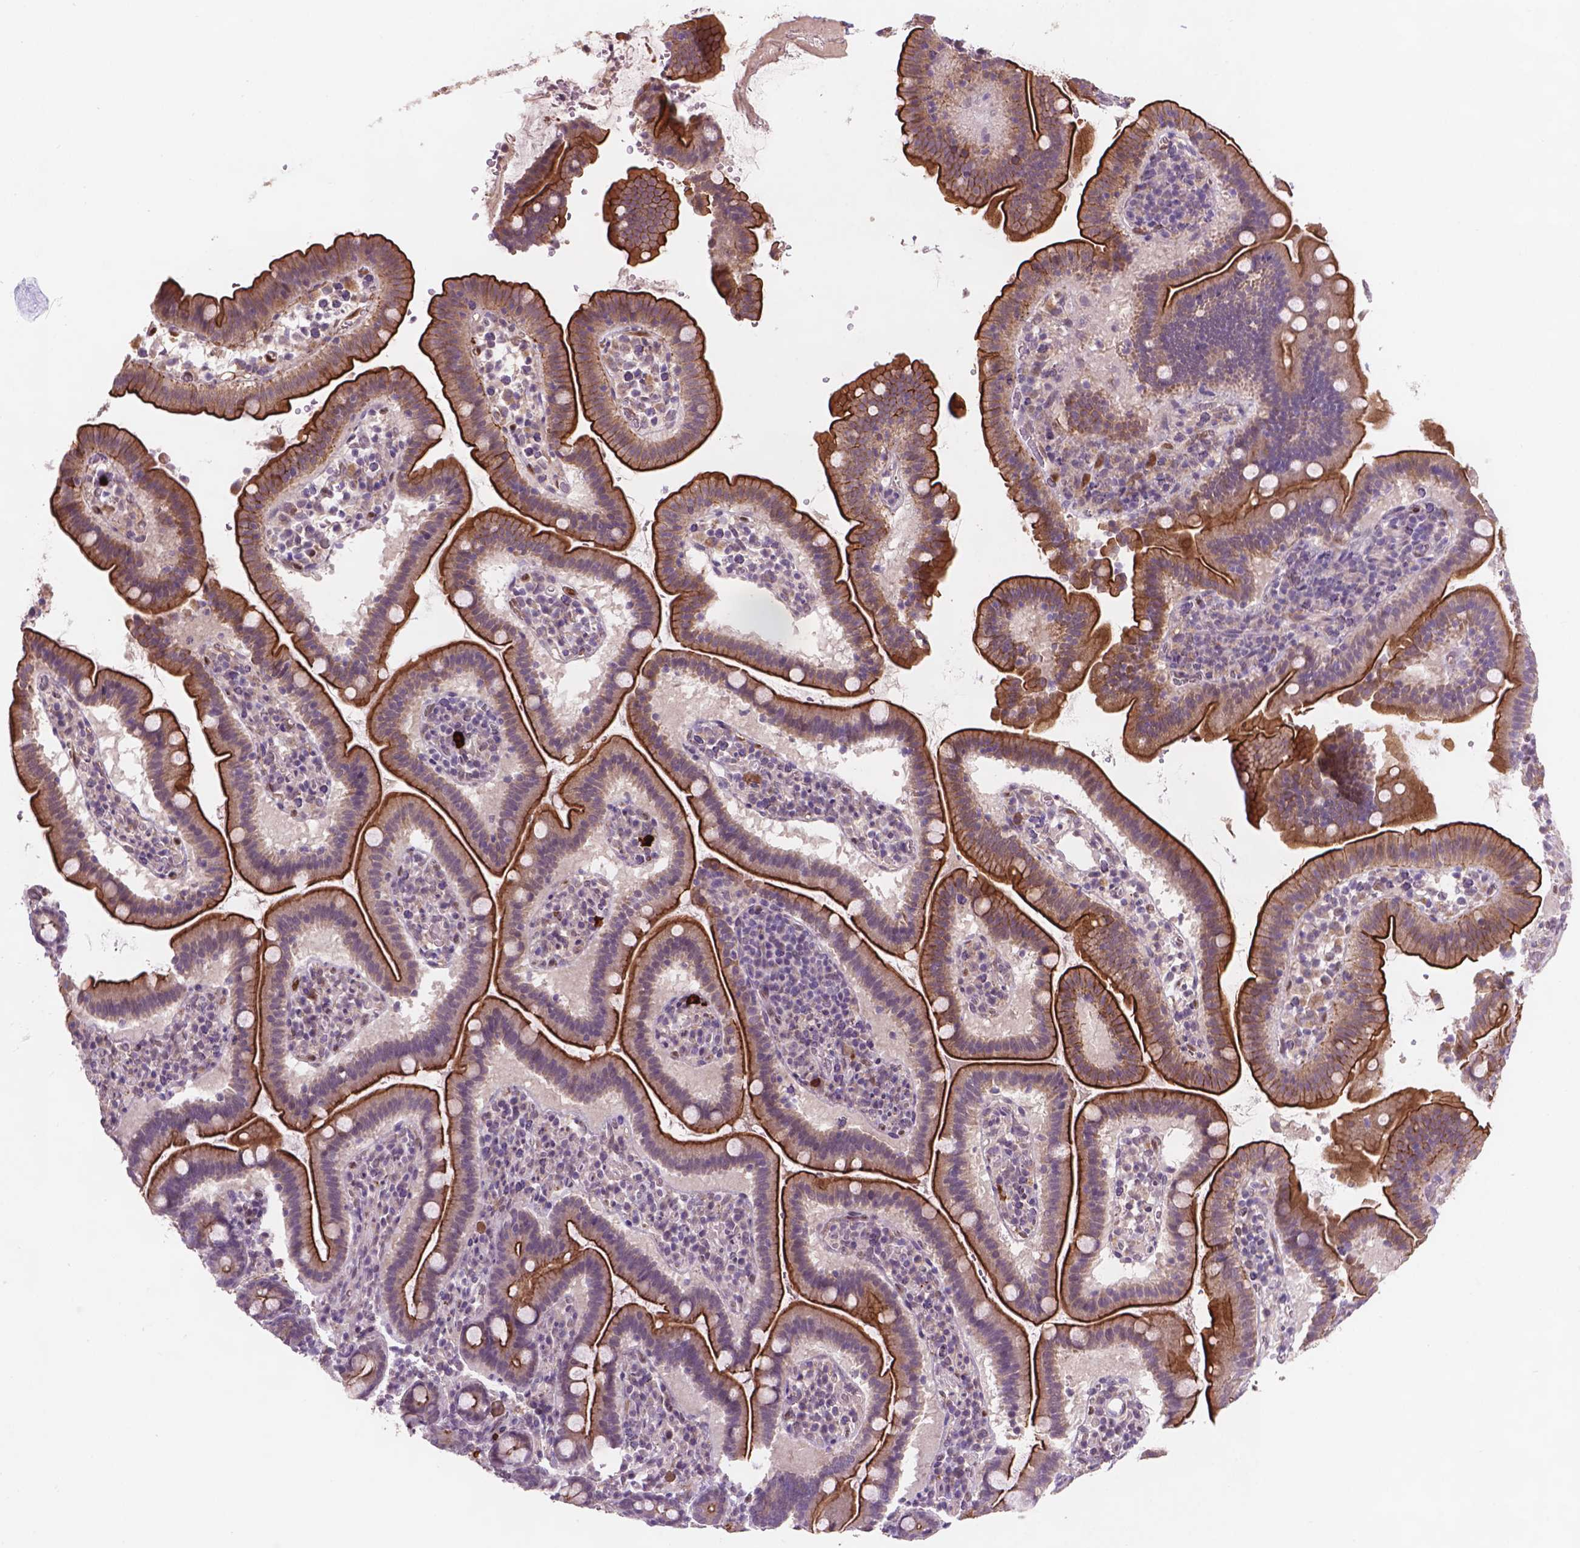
{"staining": {"intensity": "strong", "quantity": "25%-75%", "location": "cytoplasmic/membranous"}, "tissue": "small intestine", "cell_type": "Glandular cells", "image_type": "normal", "snomed": [{"axis": "morphology", "description": "Normal tissue, NOS"}, {"axis": "topography", "description": "Small intestine"}], "caption": "Immunohistochemistry (IHC) micrograph of benign small intestine: small intestine stained using immunohistochemistry (IHC) displays high levels of strong protein expression localized specifically in the cytoplasmic/membranous of glandular cells, appearing as a cytoplasmic/membranous brown color.", "gene": "GXYLT2", "patient": {"sex": "male", "age": 26}}